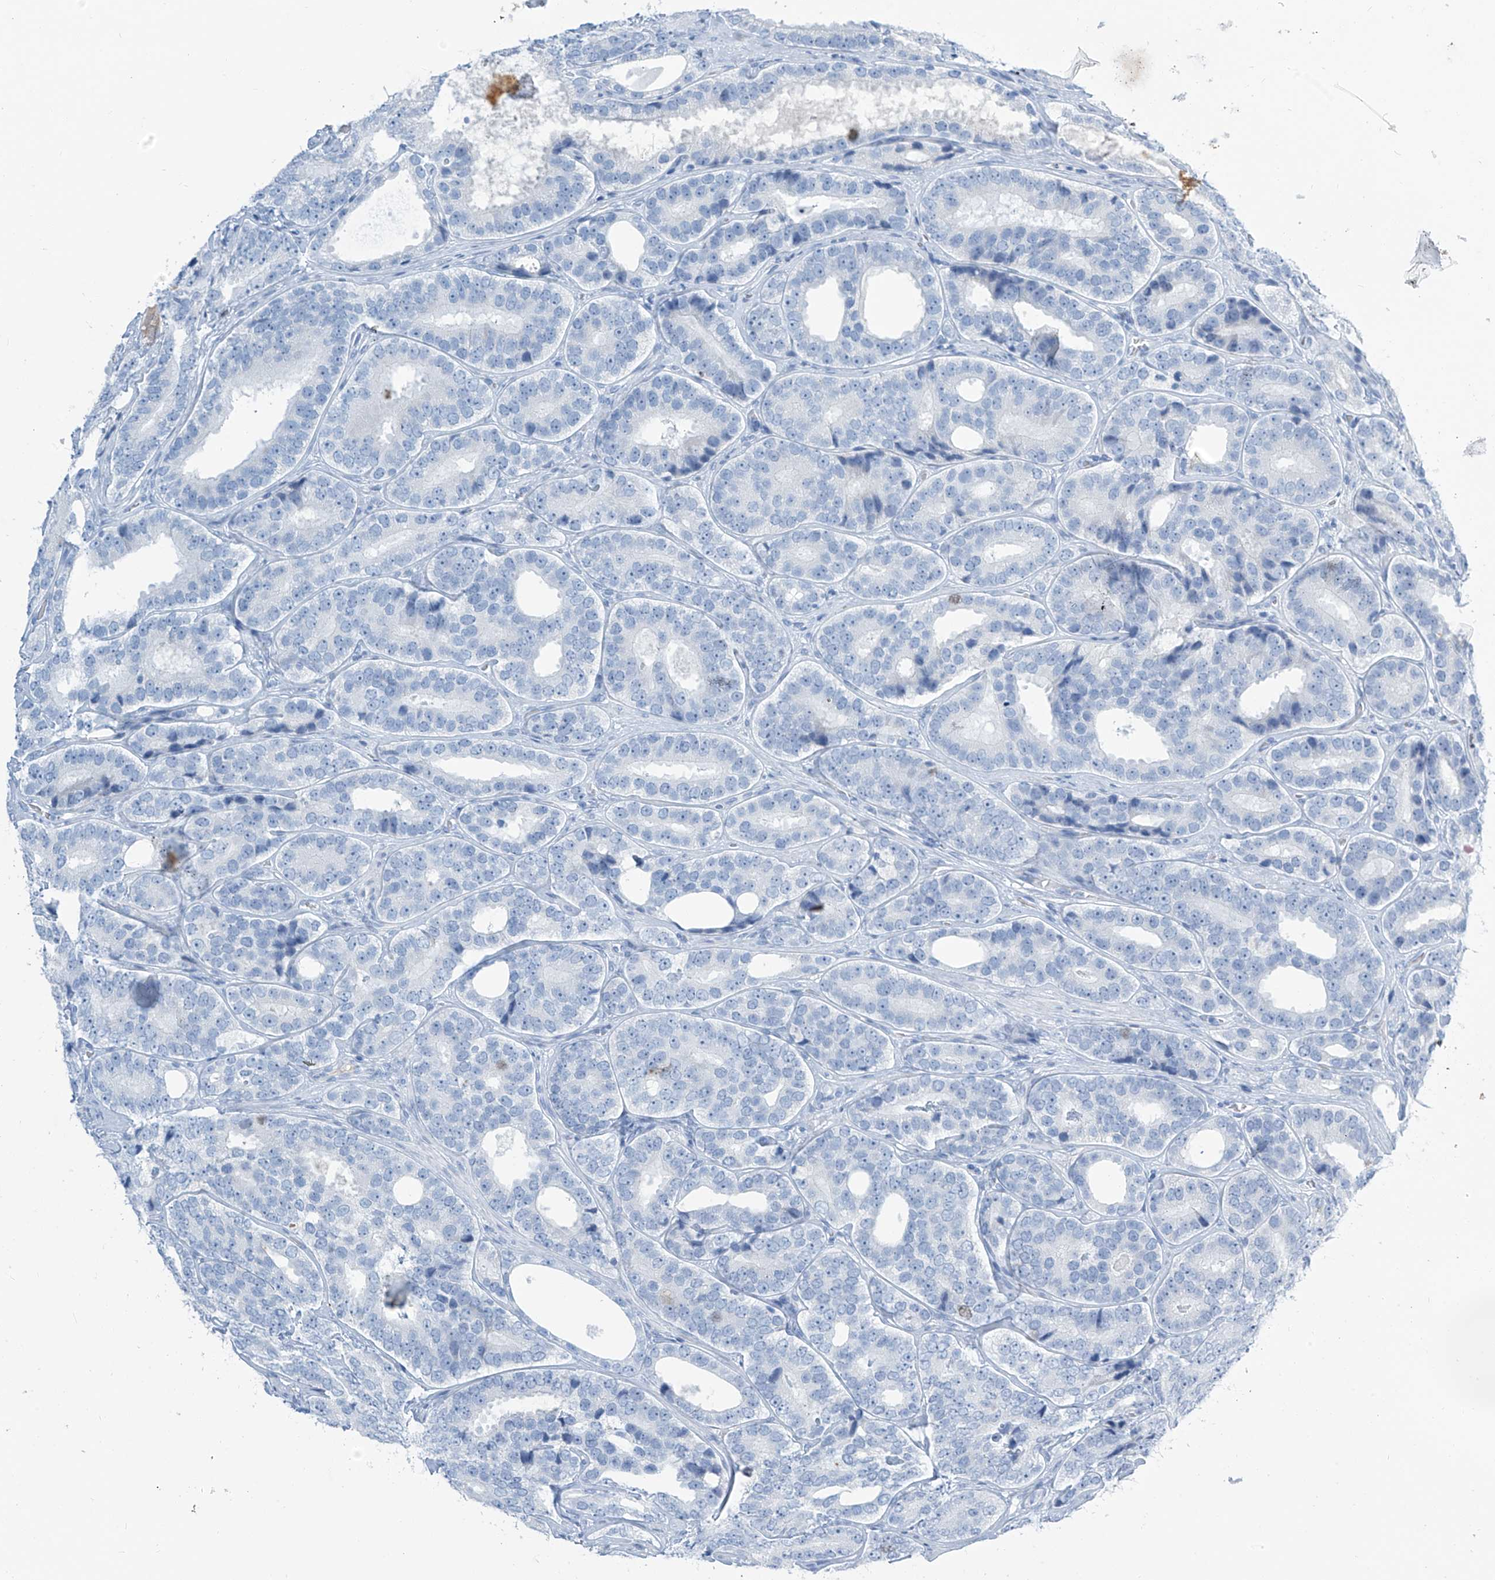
{"staining": {"intensity": "negative", "quantity": "none", "location": "none"}, "tissue": "prostate cancer", "cell_type": "Tumor cells", "image_type": "cancer", "snomed": [{"axis": "morphology", "description": "Adenocarcinoma, High grade"}, {"axis": "topography", "description": "Prostate"}], "caption": "High power microscopy micrograph of an immunohistochemistry (IHC) image of prostate cancer (adenocarcinoma (high-grade)), revealing no significant expression in tumor cells. Nuclei are stained in blue.", "gene": "SGO2", "patient": {"sex": "male", "age": 56}}